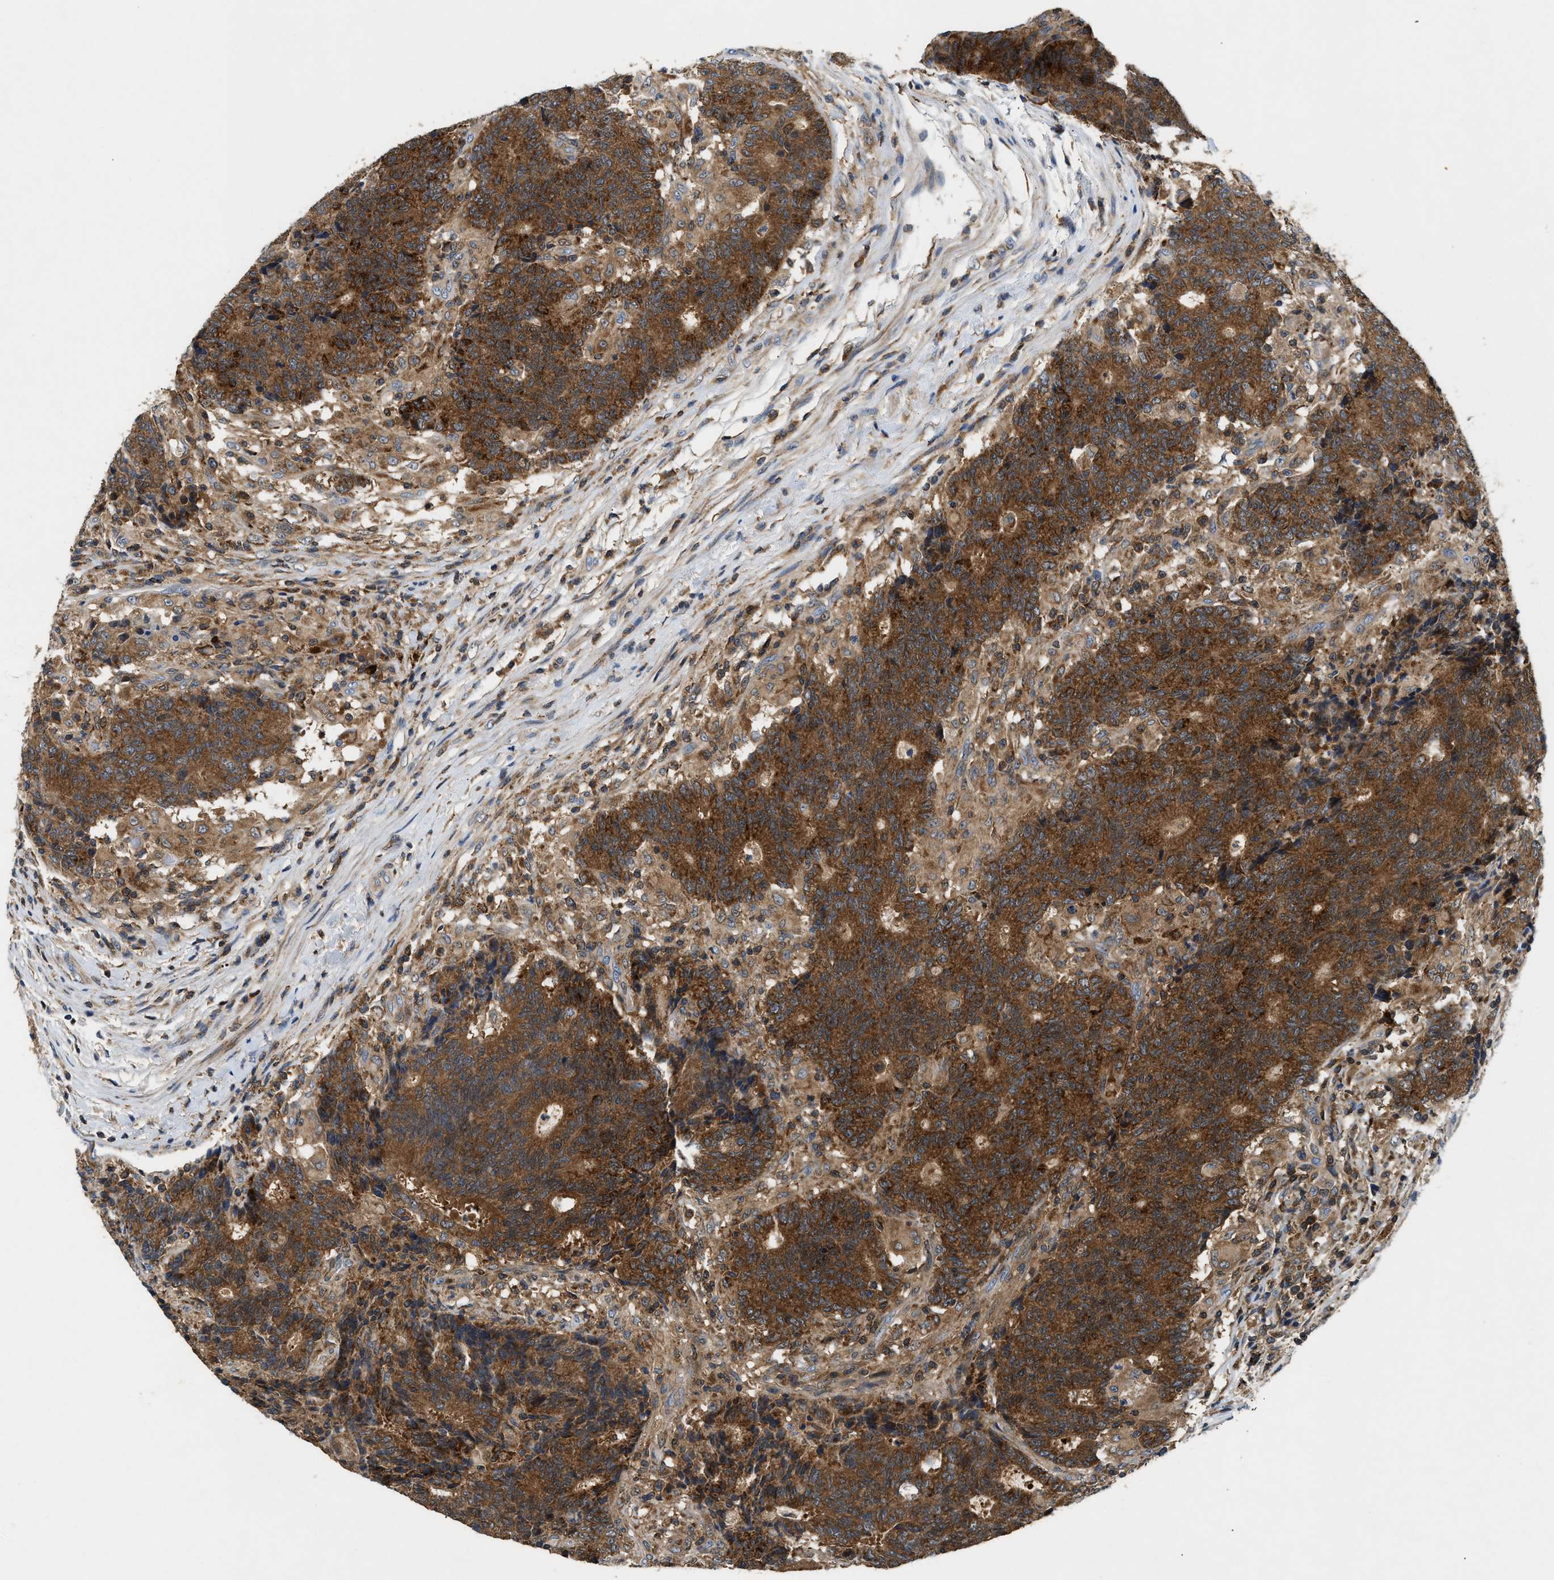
{"staining": {"intensity": "strong", "quantity": ">75%", "location": "cytoplasmic/membranous"}, "tissue": "colorectal cancer", "cell_type": "Tumor cells", "image_type": "cancer", "snomed": [{"axis": "morphology", "description": "Normal tissue, NOS"}, {"axis": "morphology", "description": "Adenocarcinoma, NOS"}, {"axis": "topography", "description": "Colon"}], "caption": "Immunohistochemistry of colorectal adenocarcinoma shows high levels of strong cytoplasmic/membranous positivity in about >75% of tumor cells. The staining is performed using DAB brown chromogen to label protein expression. The nuclei are counter-stained blue using hematoxylin.", "gene": "CCM2", "patient": {"sex": "female", "age": 75}}